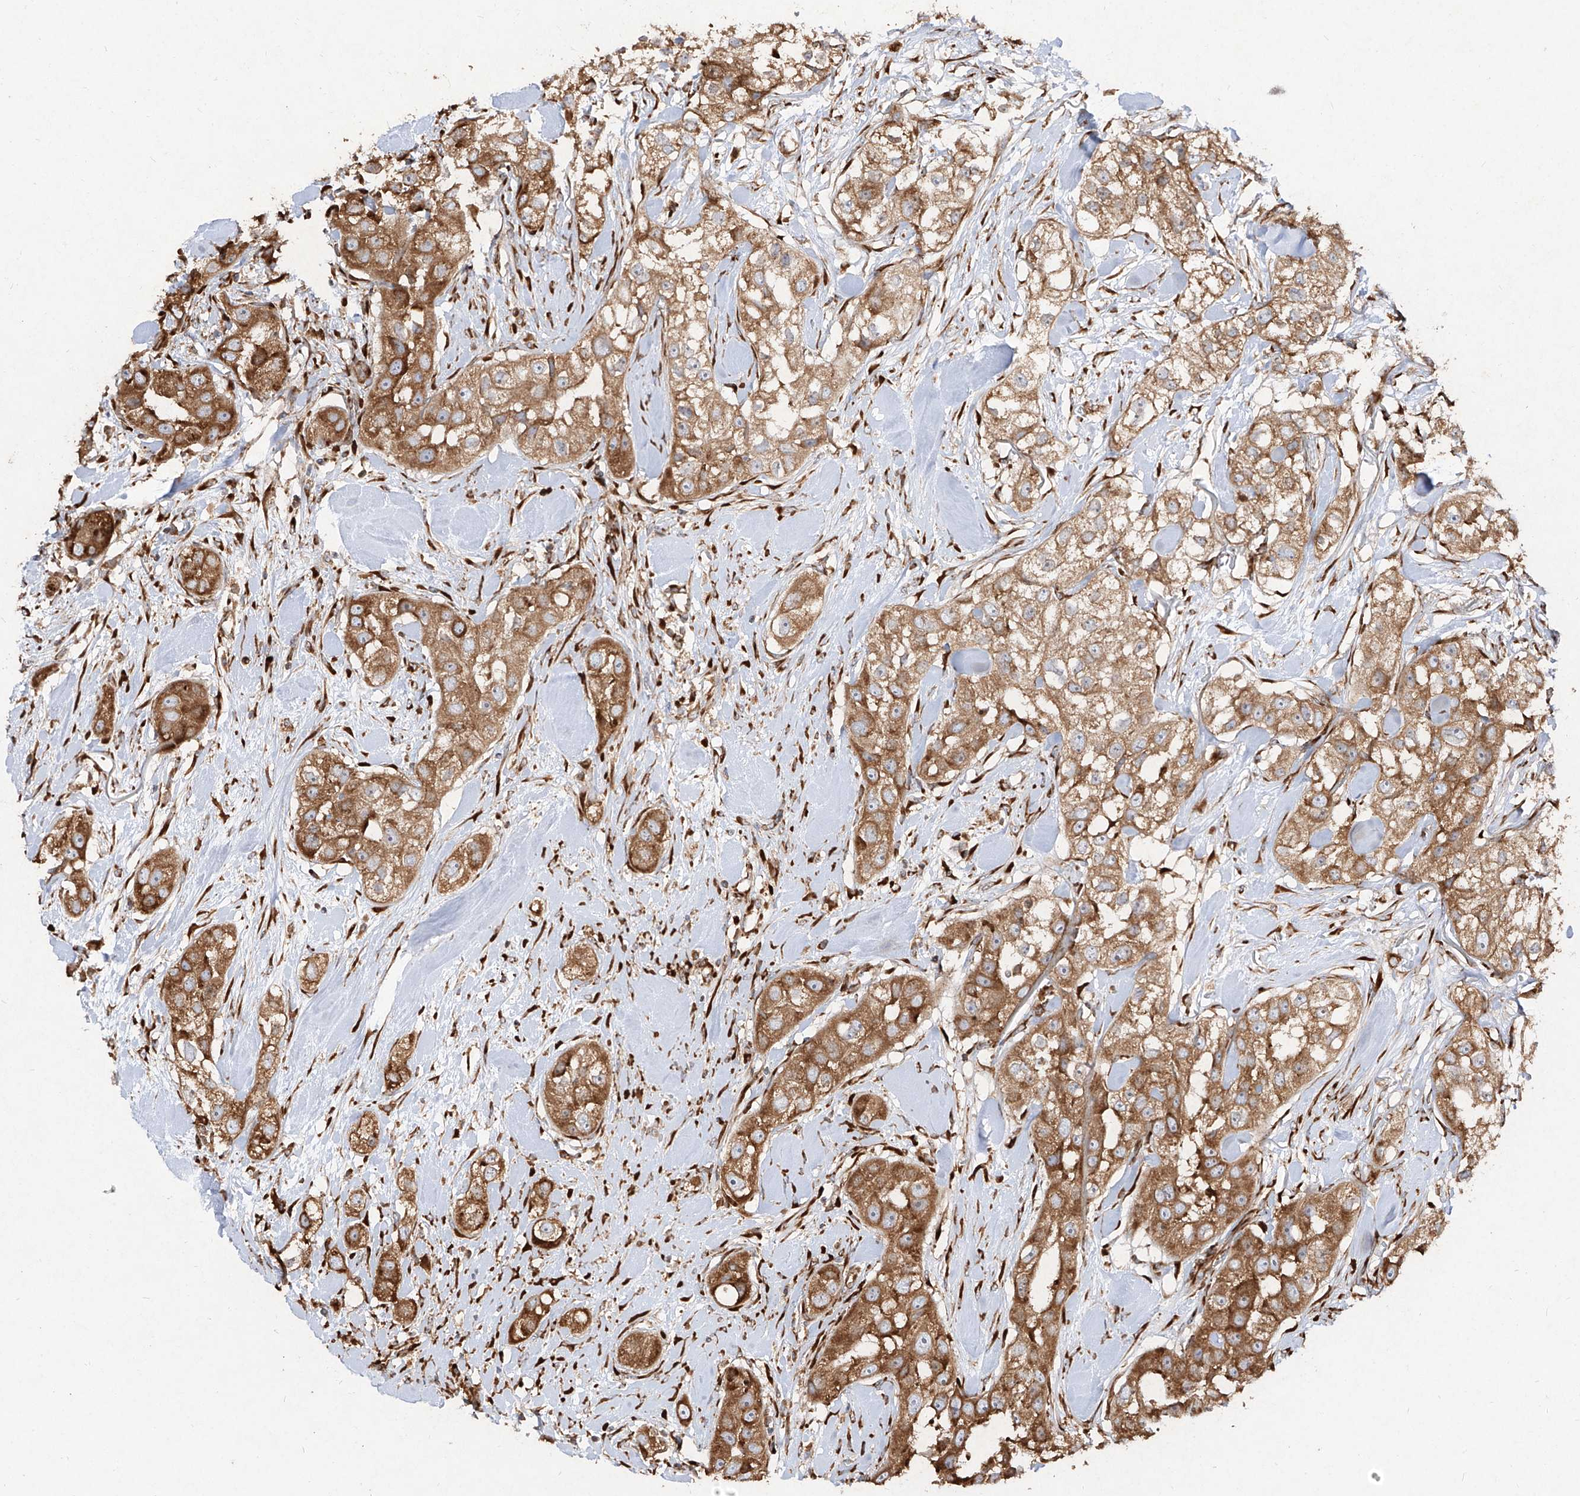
{"staining": {"intensity": "strong", "quantity": ">75%", "location": "cytoplasmic/membranous"}, "tissue": "head and neck cancer", "cell_type": "Tumor cells", "image_type": "cancer", "snomed": [{"axis": "morphology", "description": "Normal tissue, NOS"}, {"axis": "morphology", "description": "Squamous cell carcinoma, NOS"}, {"axis": "topography", "description": "Skeletal muscle"}, {"axis": "topography", "description": "Head-Neck"}], "caption": "Immunohistochemistry (IHC) of human squamous cell carcinoma (head and neck) demonstrates high levels of strong cytoplasmic/membranous staining in approximately >75% of tumor cells.", "gene": "RPS25", "patient": {"sex": "male", "age": 51}}